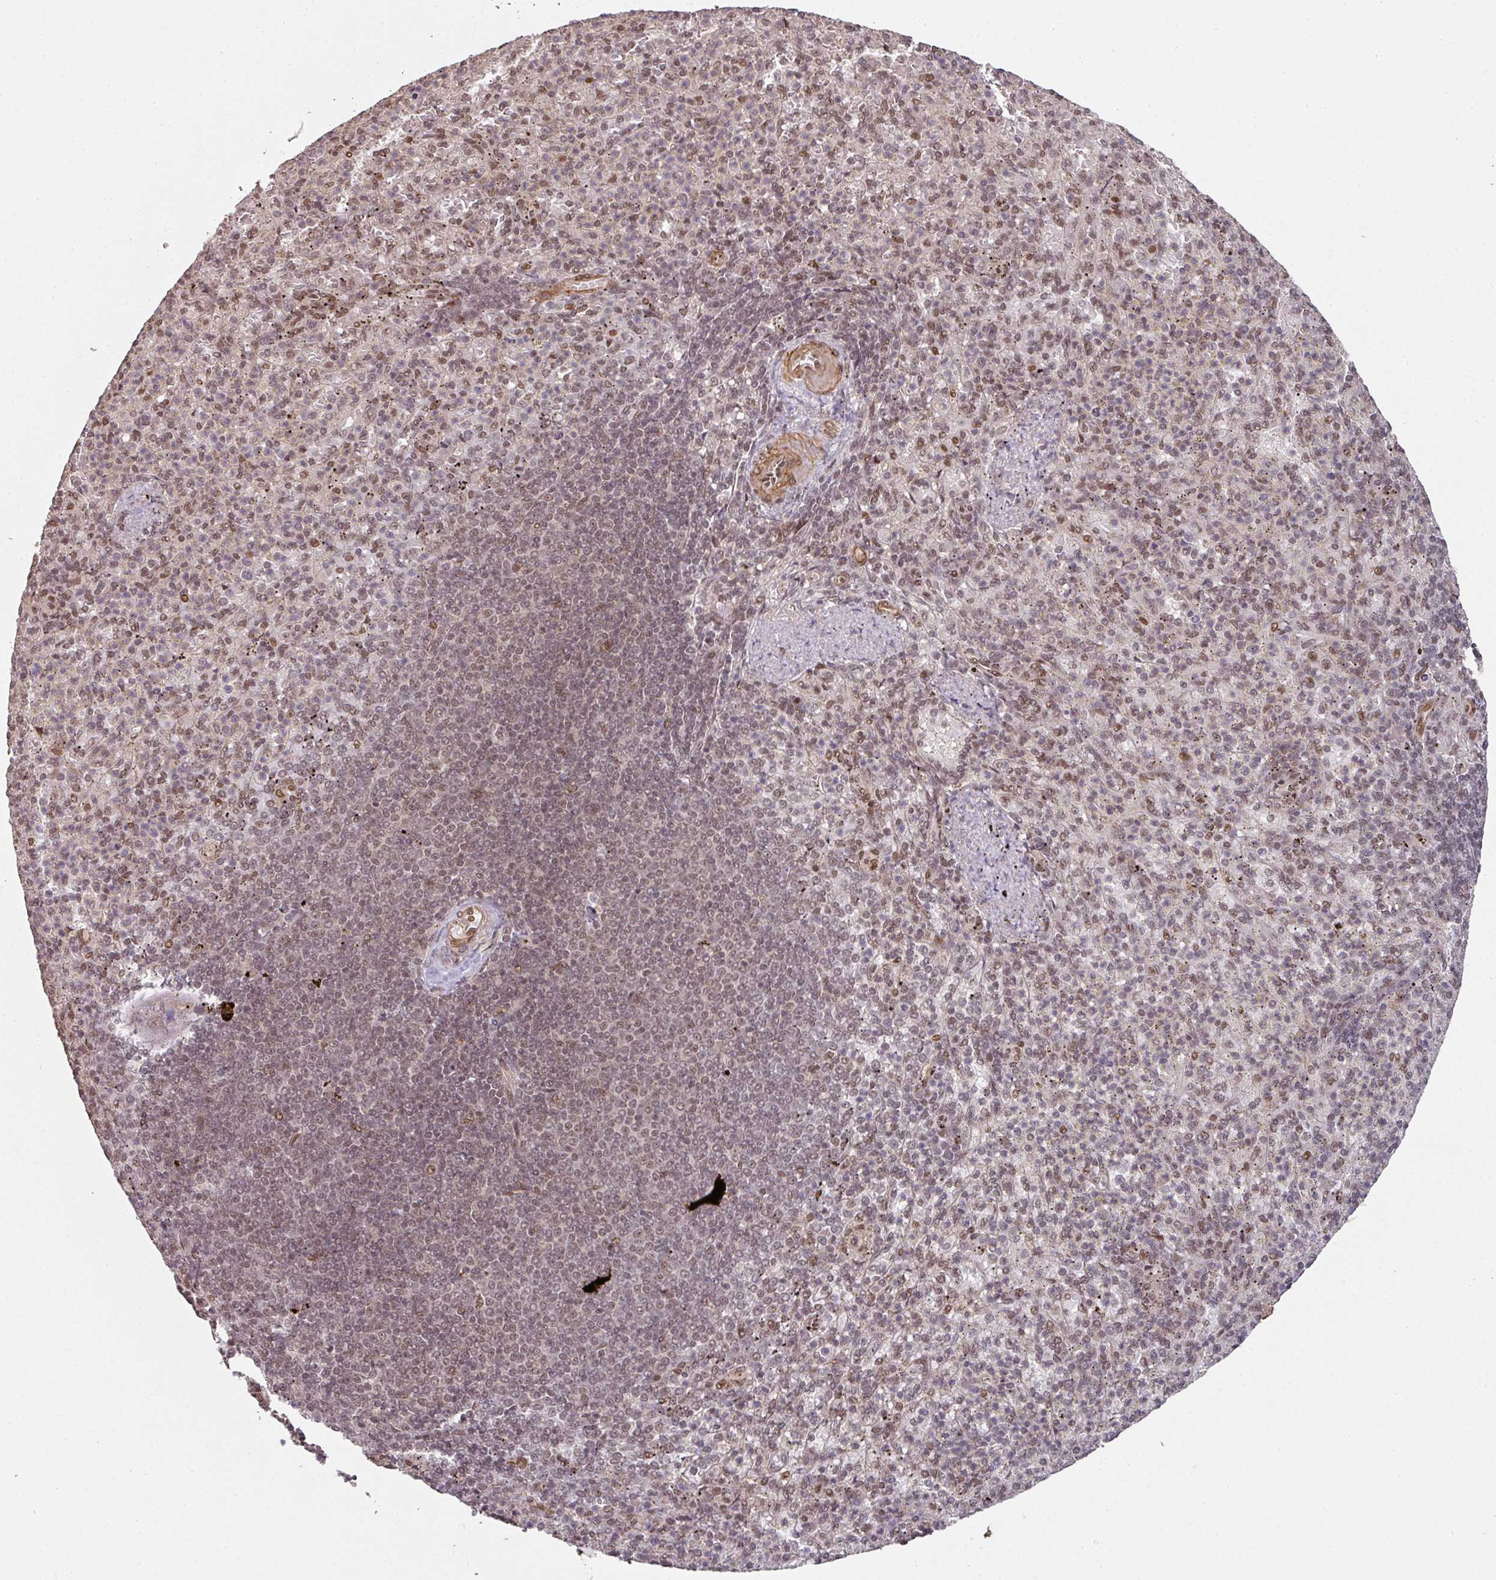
{"staining": {"intensity": "moderate", "quantity": "25%-75%", "location": "nuclear"}, "tissue": "spleen", "cell_type": "Cells in red pulp", "image_type": "normal", "snomed": [{"axis": "morphology", "description": "Normal tissue, NOS"}, {"axis": "topography", "description": "Spleen"}], "caption": "Protein expression analysis of unremarkable spleen reveals moderate nuclear staining in about 25%-75% of cells in red pulp. The protein of interest is shown in brown color, while the nuclei are stained blue.", "gene": "SIK3", "patient": {"sex": "female", "age": 74}}